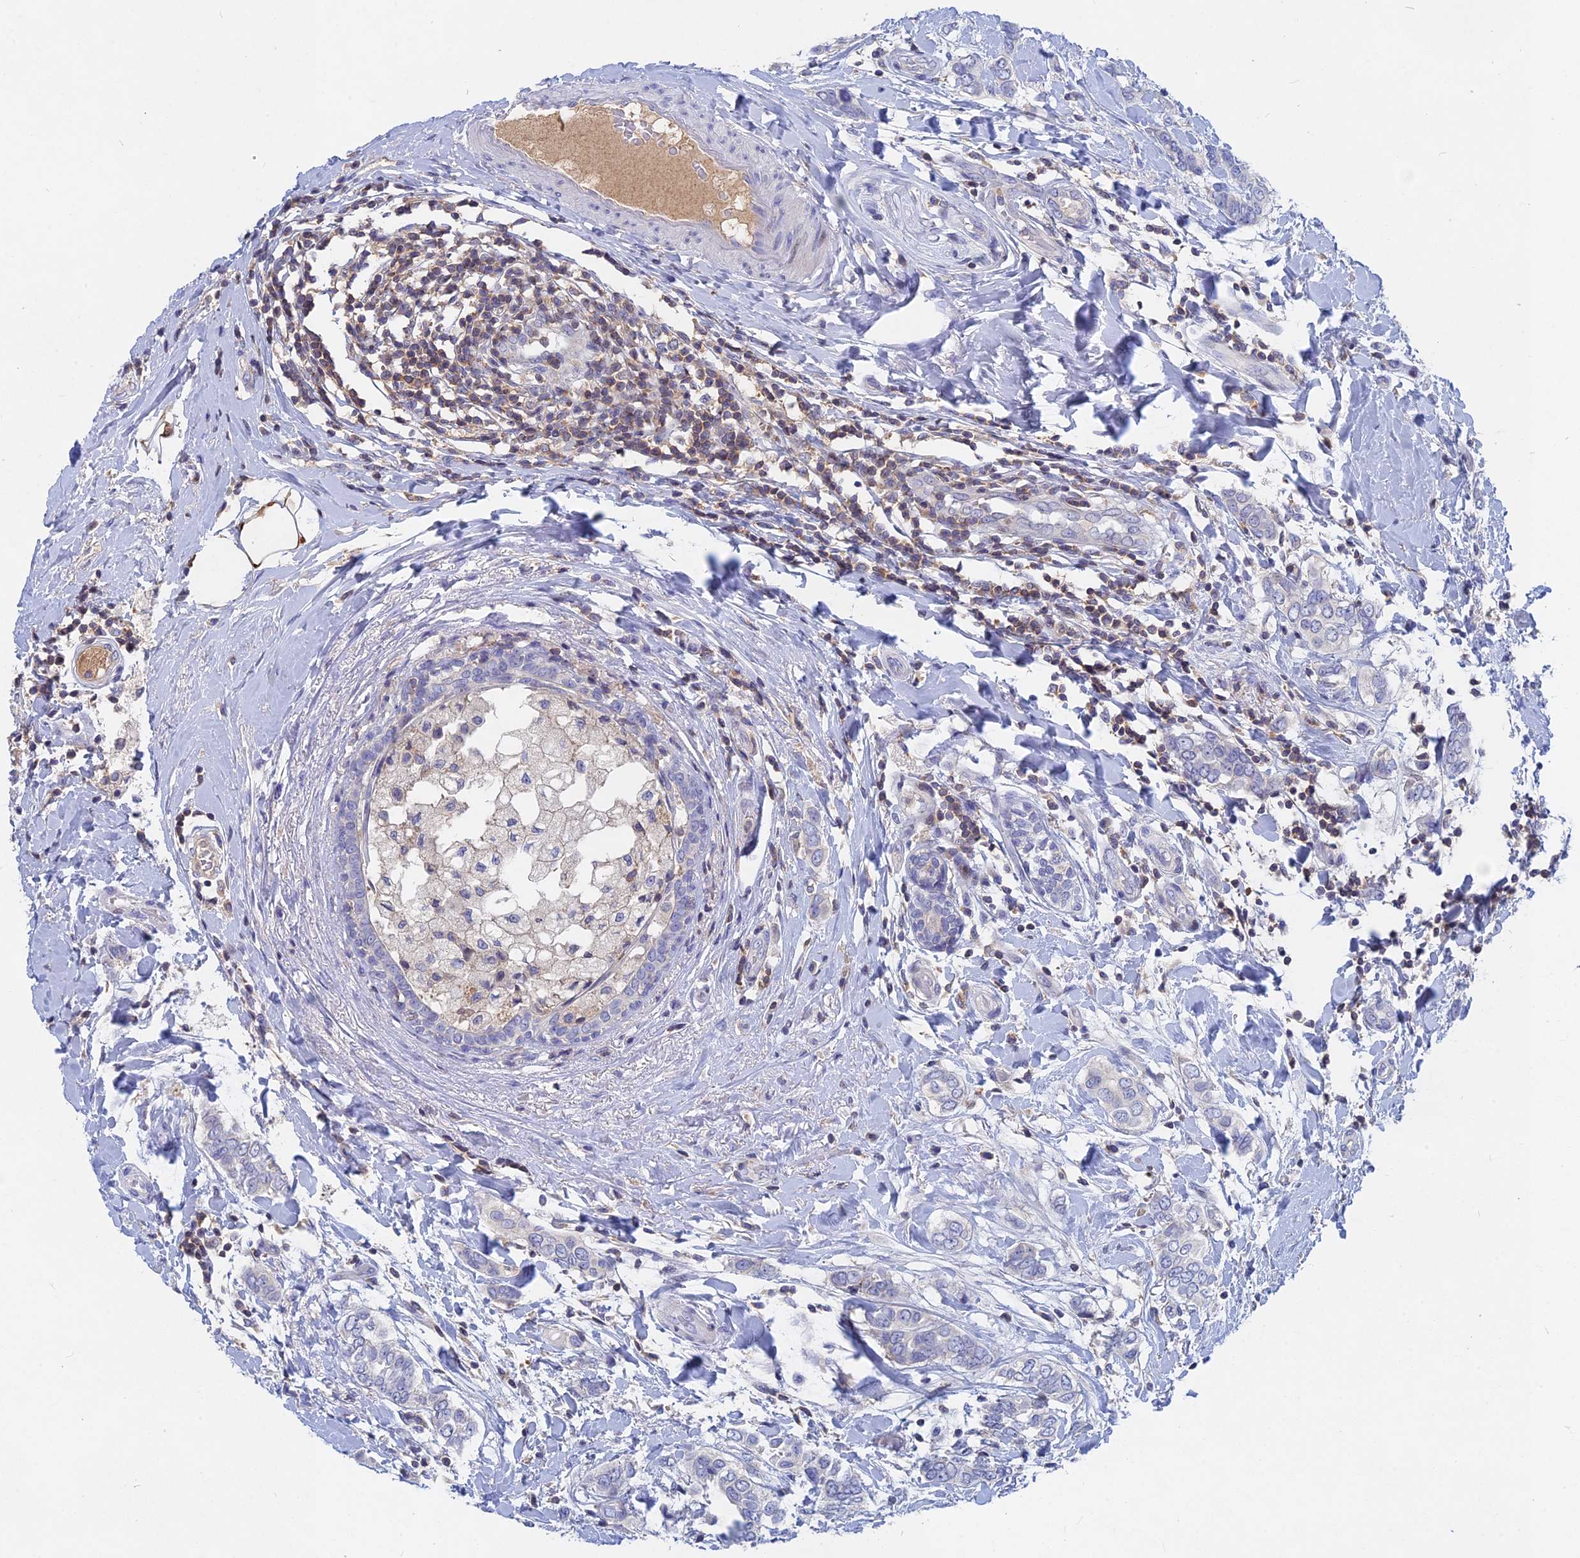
{"staining": {"intensity": "negative", "quantity": "none", "location": "none"}, "tissue": "breast cancer", "cell_type": "Tumor cells", "image_type": "cancer", "snomed": [{"axis": "morphology", "description": "Lobular carcinoma"}, {"axis": "topography", "description": "Breast"}], "caption": "Histopathology image shows no significant protein staining in tumor cells of breast lobular carcinoma.", "gene": "ACP7", "patient": {"sex": "female", "age": 51}}